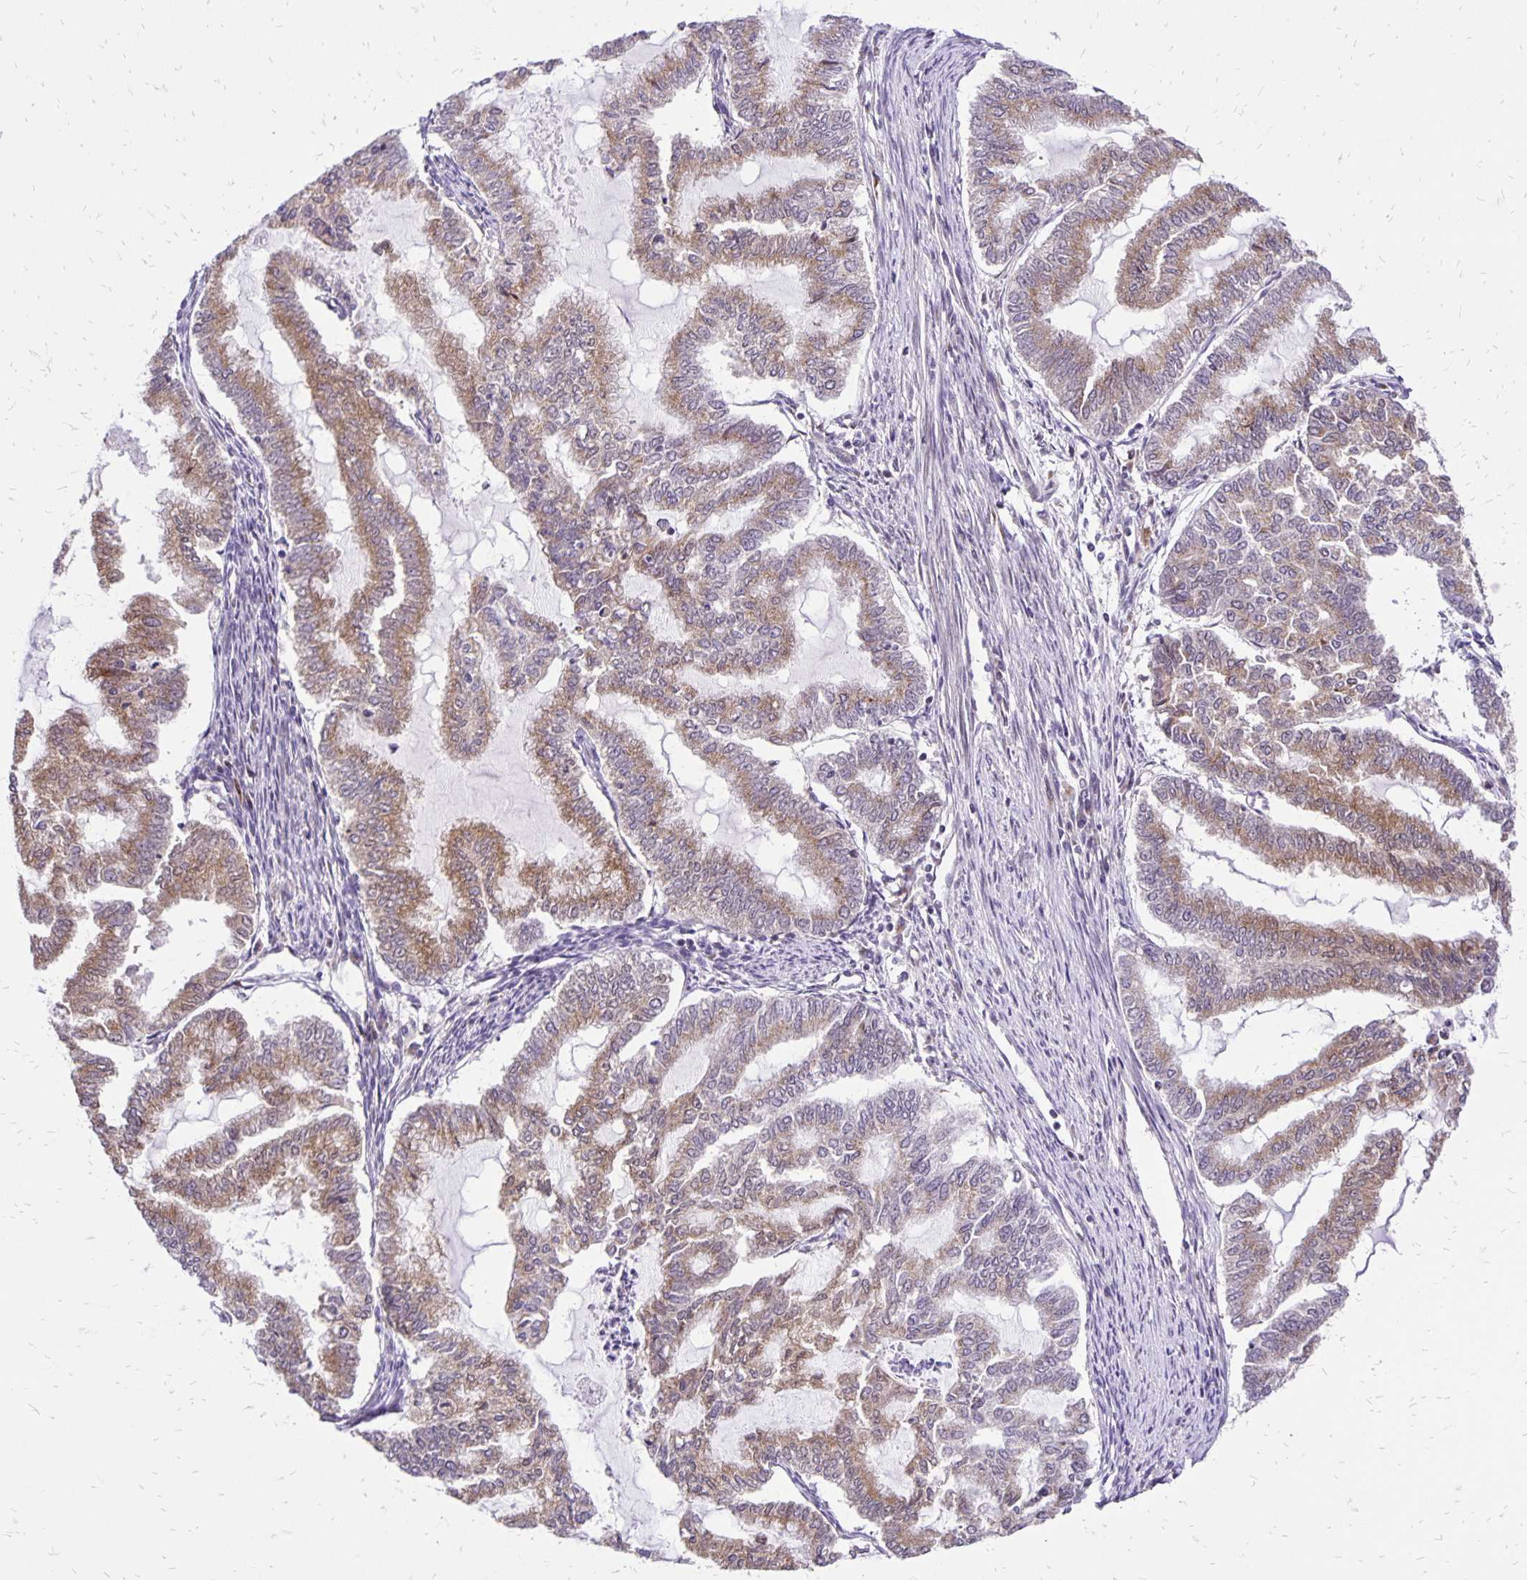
{"staining": {"intensity": "moderate", "quantity": ">75%", "location": "cytoplasmic/membranous"}, "tissue": "endometrial cancer", "cell_type": "Tumor cells", "image_type": "cancer", "snomed": [{"axis": "morphology", "description": "Adenocarcinoma, NOS"}, {"axis": "topography", "description": "Endometrium"}], "caption": "Protein expression analysis of adenocarcinoma (endometrial) reveals moderate cytoplasmic/membranous expression in approximately >75% of tumor cells. (Brightfield microscopy of DAB IHC at high magnification).", "gene": "GOLGA5", "patient": {"sex": "female", "age": 79}}